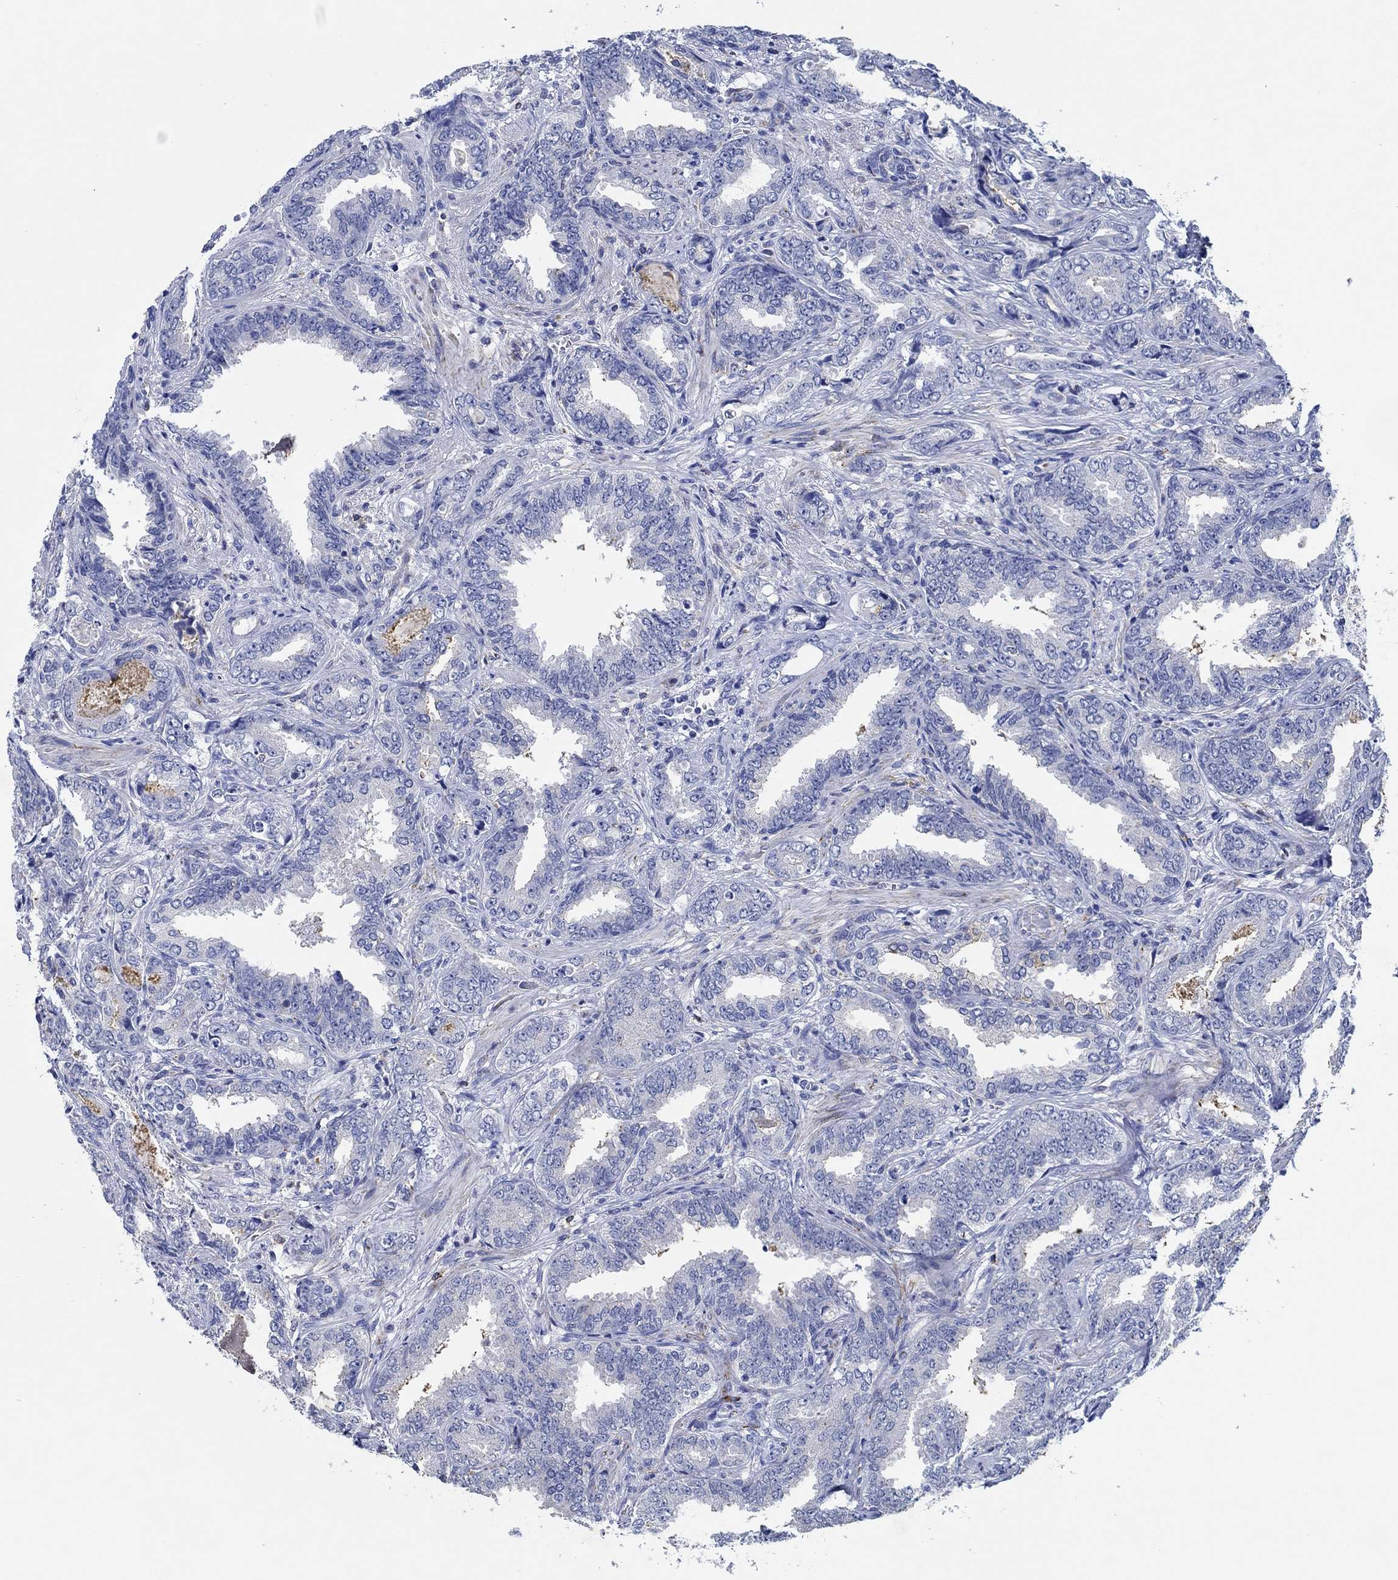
{"staining": {"intensity": "negative", "quantity": "none", "location": "none"}, "tissue": "prostate cancer", "cell_type": "Tumor cells", "image_type": "cancer", "snomed": [{"axis": "morphology", "description": "Adenocarcinoma, Low grade"}, {"axis": "topography", "description": "Prostate"}], "caption": "Prostate low-grade adenocarcinoma stained for a protein using immunohistochemistry displays no expression tumor cells.", "gene": "CPM", "patient": {"sex": "male", "age": 68}}